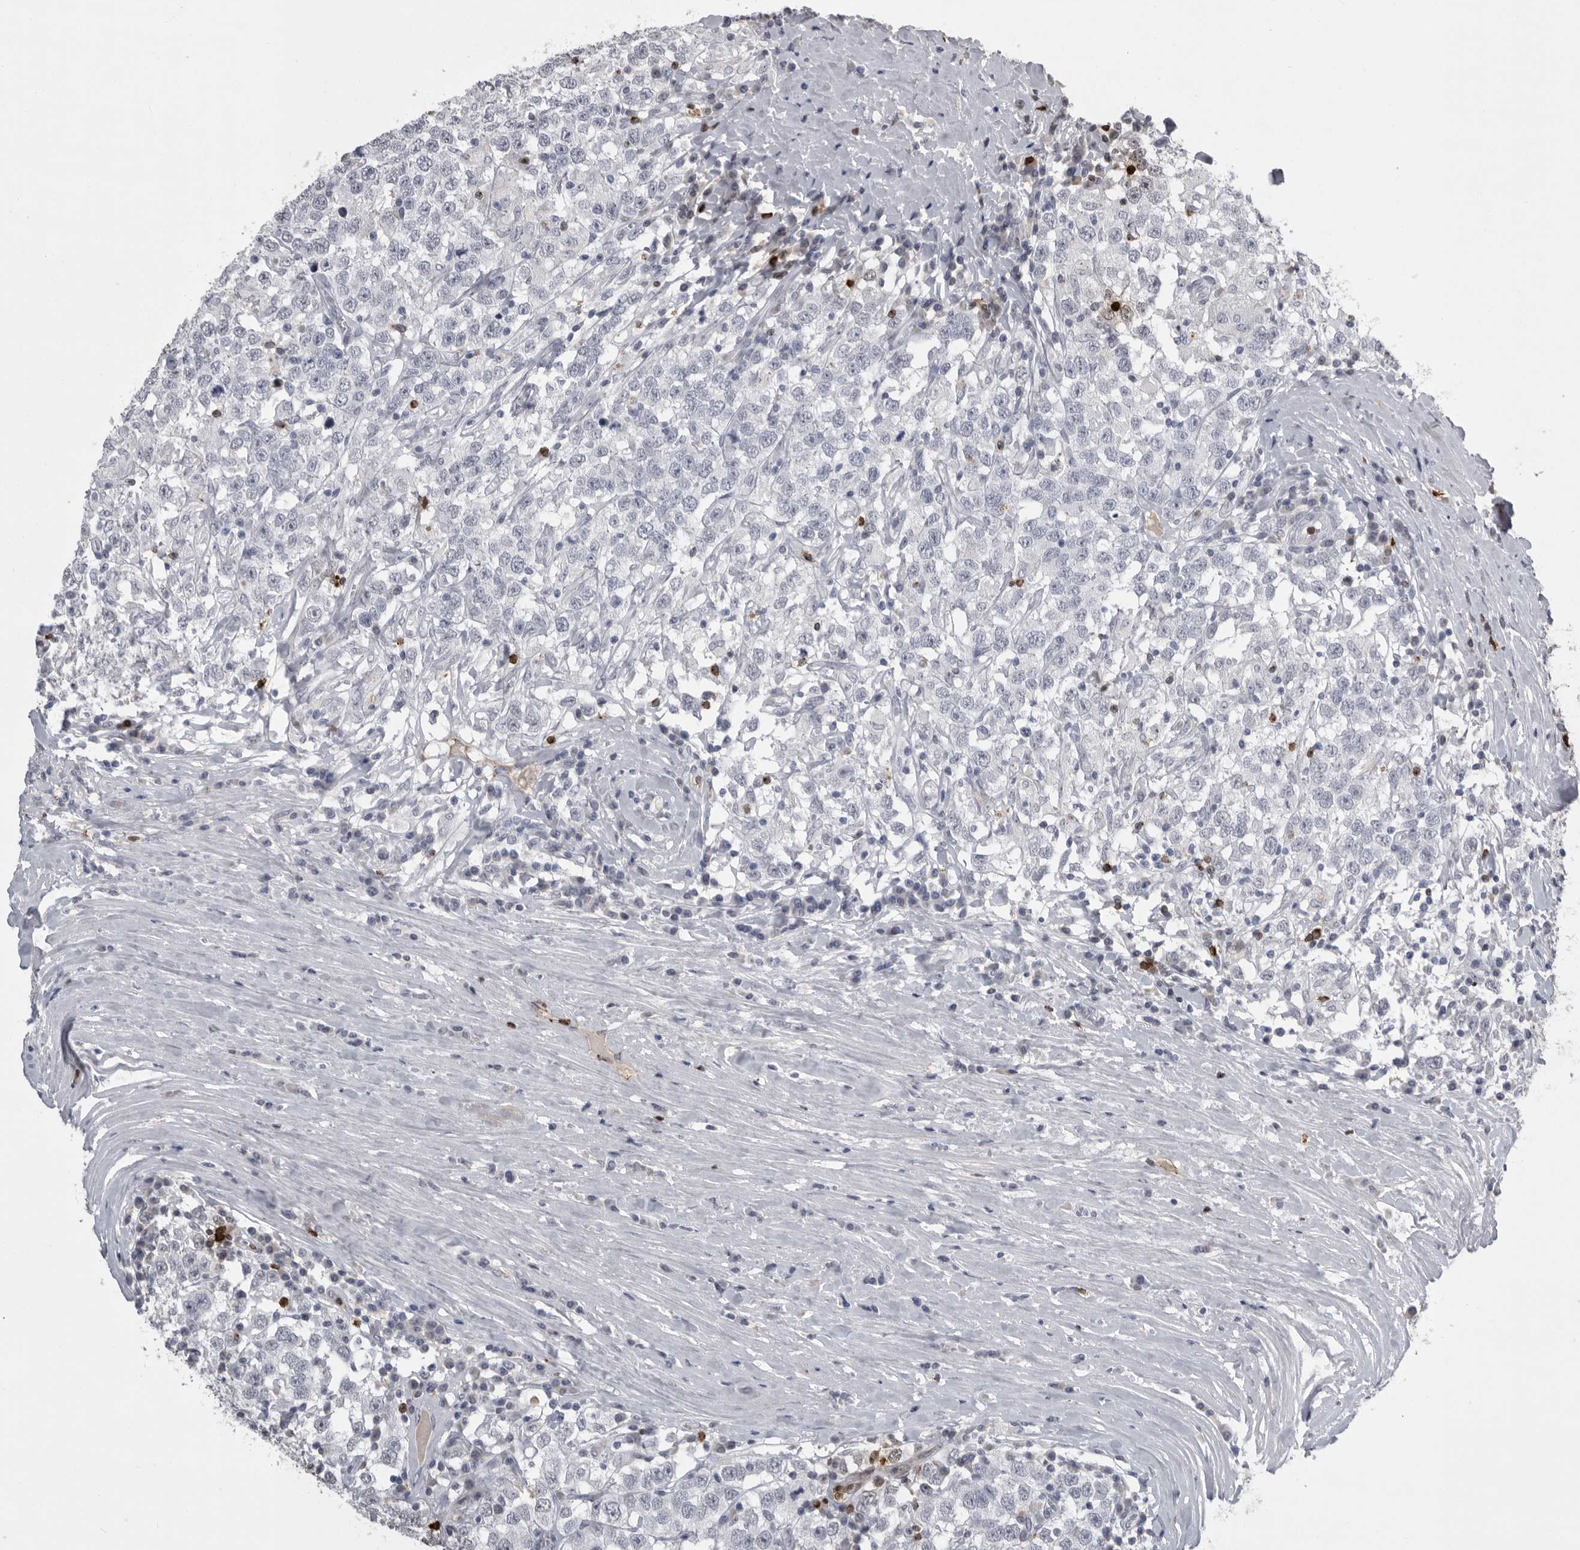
{"staining": {"intensity": "negative", "quantity": "none", "location": "none"}, "tissue": "testis cancer", "cell_type": "Tumor cells", "image_type": "cancer", "snomed": [{"axis": "morphology", "description": "Seminoma, NOS"}, {"axis": "topography", "description": "Testis"}], "caption": "An image of human testis cancer is negative for staining in tumor cells. The staining was performed using DAB to visualize the protein expression in brown, while the nuclei were stained in blue with hematoxylin (Magnification: 20x).", "gene": "GNLY", "patient": {"sex": "male", "age": 41}}